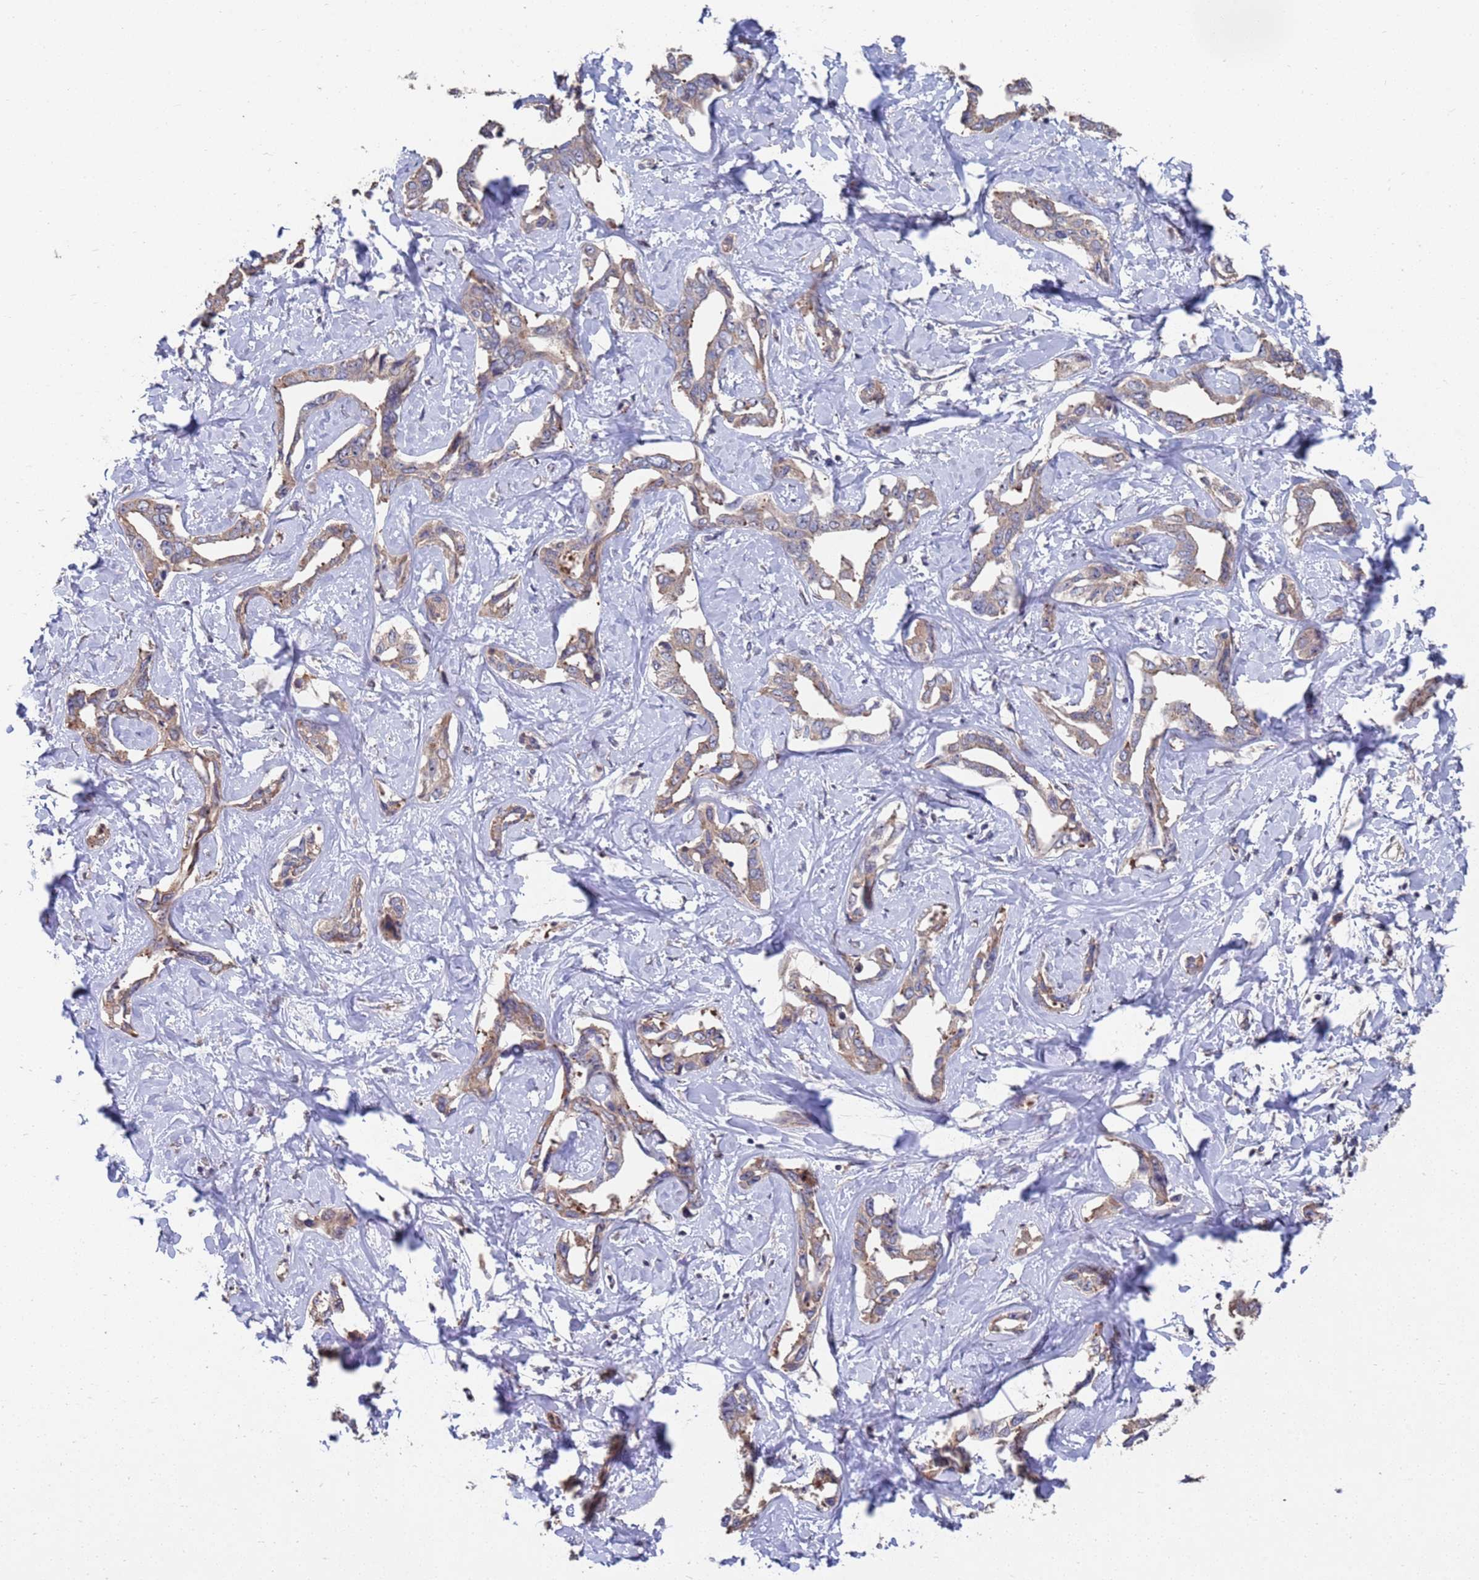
{"staining": {"intensity": "weak", "quantity": "25%-75%", "location": "cytoplasmic/membranous"}, "tissue": "liver cancer", "cell_type": "Tumor cells", "image_type": "cancer", "snomed": [{"axis": "morphology", "description": "Cholangiocarcinoma"}, {"axis": "topography", "description": "Liver"}], "caption": "Tumor cells display low levels of weak cytoplasmic/membranous positivity in approximately 25%-75% of cells in human cholangiocarcinoma (liver).", "gene": "CFAP119", "patient": {"sex": "male", "age": 59}}